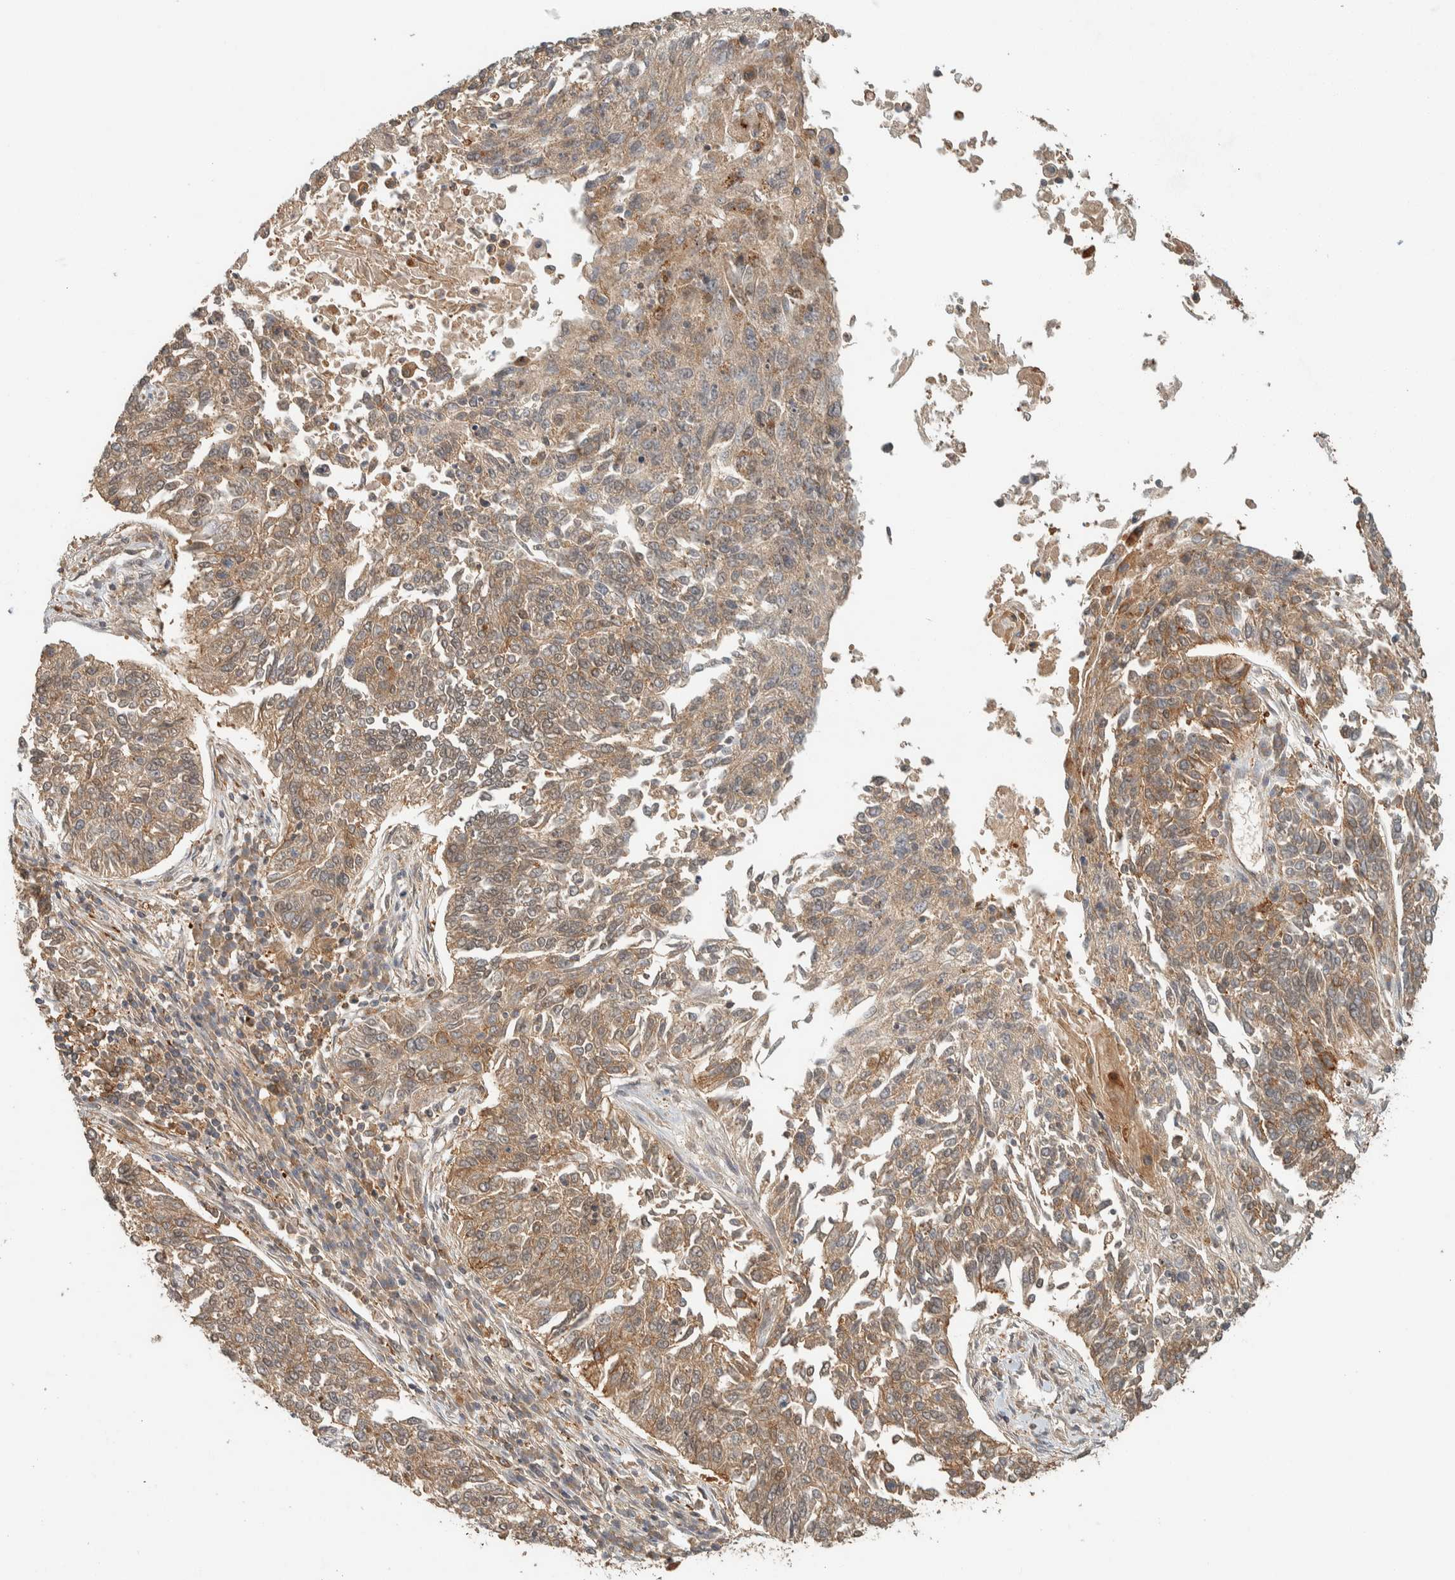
{"staining": {"intensity": "moderate", "quantity": ">75%", "location": "cytoplasmic/membranous"}, "tissue": "lung cancer", "cell_type": "Tumor cells", "image_type": "cancer", "snomed": [{"axis": "morphology", "description": "Normal tissue, NOS"}, {"axis": "morphology", "description": "Squamous cell carcinoma, NOS"}, {"axis": "topography", "description": "Cartilage tissue"}, {"axis": "topography", "description": "Bronchus"}, {"axis": "topography", "description": "Lung"}], "caption": "Lung cancer stained for a protein (brown) demonstrates moderate cytoplasmic/membranous positive expression in approximately >75% of tumor cells.", "gene": "ZNF567", "patient": {"sex": "female", "age": 49}}